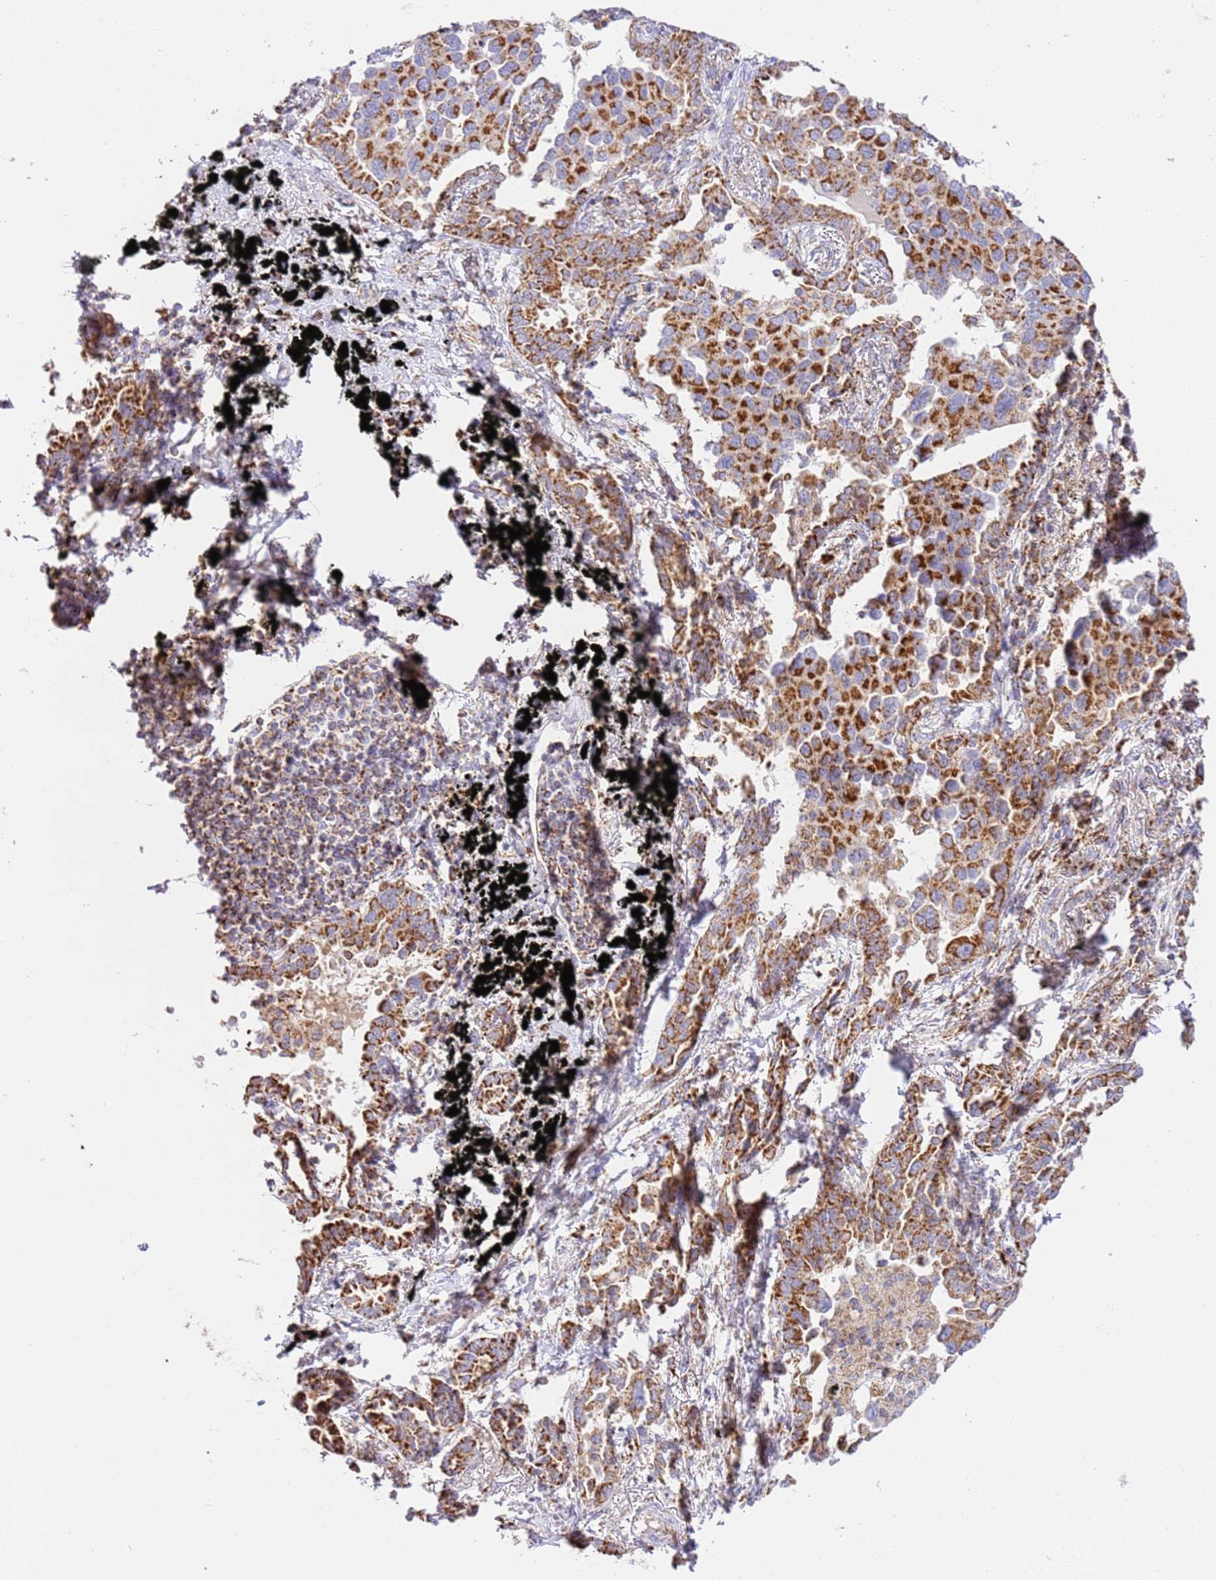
{"staining": {"intensity": "strong", "quantity": ">75%", "location": "cytoplasmic/membranous"}, "tissue": "lung cancer", "cell_type": "Tumor cells", "image_type": "cancer", "snomed": [{"axis": "morphology", "description": "Adenocarcinoma, NOS"}, {"axis": "topography", "description": "Lung"}], "caption": "A photomicrograph of lung cancer stained for a protein displays strong cytoplasmic/membranous brown staining in tumor cells. The staining was performed using DAB (3,3'-diaminobenzidine) to visualize the protein expression in brown, while the nuclei were stained in blue with hematoxylin (Magnification: 20x).", "gene": "ZBTB39", "patient": {"sex": "male", "age": 67}}